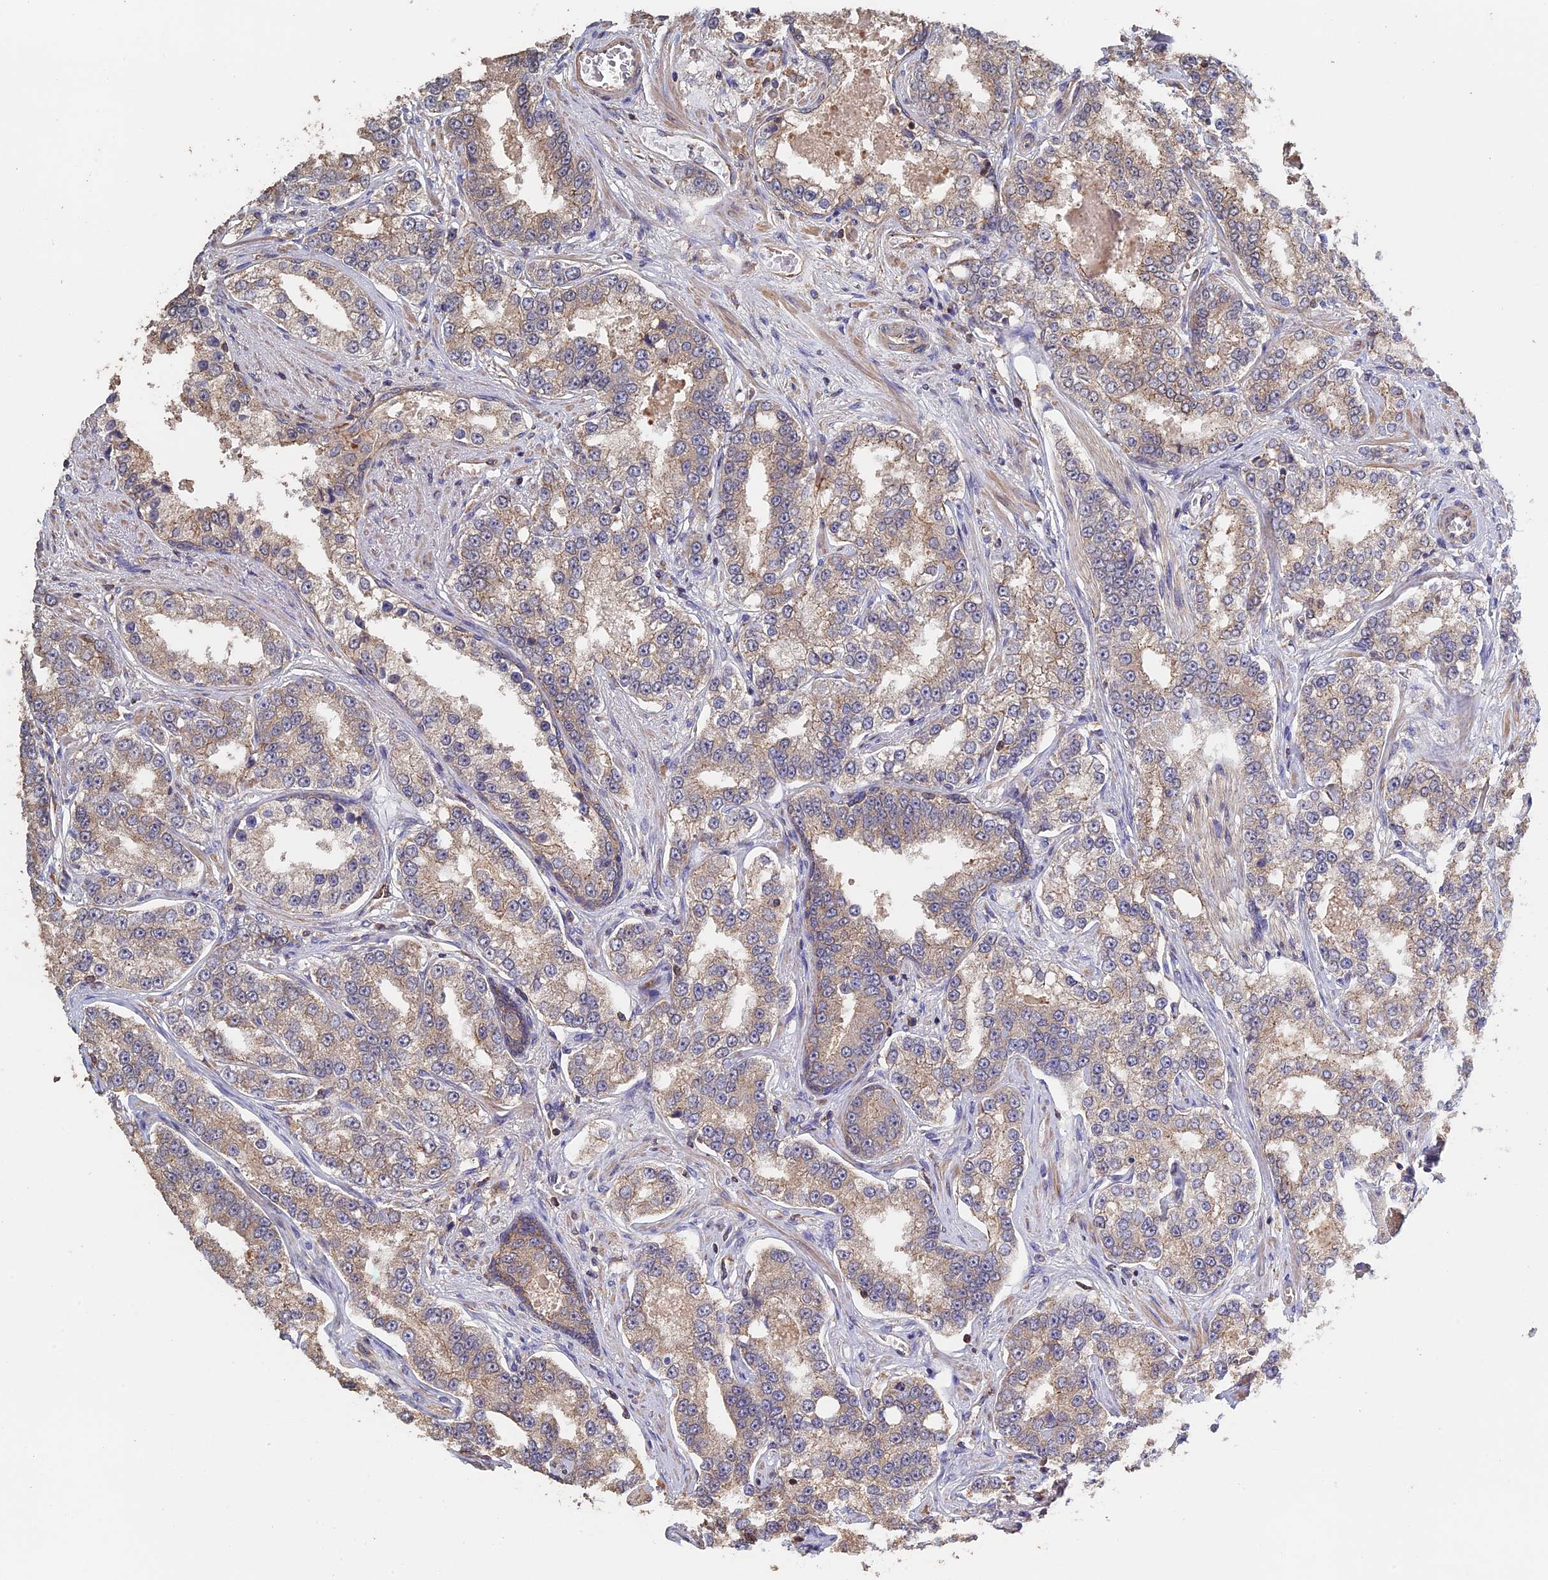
{"staining": {"intensity": "weak", "quantity": ">75%", "location": "cytoplasmic/membranous"}, "tissue": "prostate cancer", "cell_type": "Tumor cells", "image_type": "cancer", "snomed": [{"axis": "morphology", "description": "Normal tissue, NOS"}, {"axis": "morphology", "description": "Adenocarcinoma, High grade"}, {"axis": "topography", "description": "Prostate"}], "caption": "Immunohistochemistry (IHC) image of human prostate cancer (high-grade adenocarcinoma) stained for a protein (brown), which exhibits low levels of weak cytoplasmic/membranous staining in approximately >75% of tumor cells.", "gene": "PIGQ", "patient": {"sex": "male", "age": 83}}